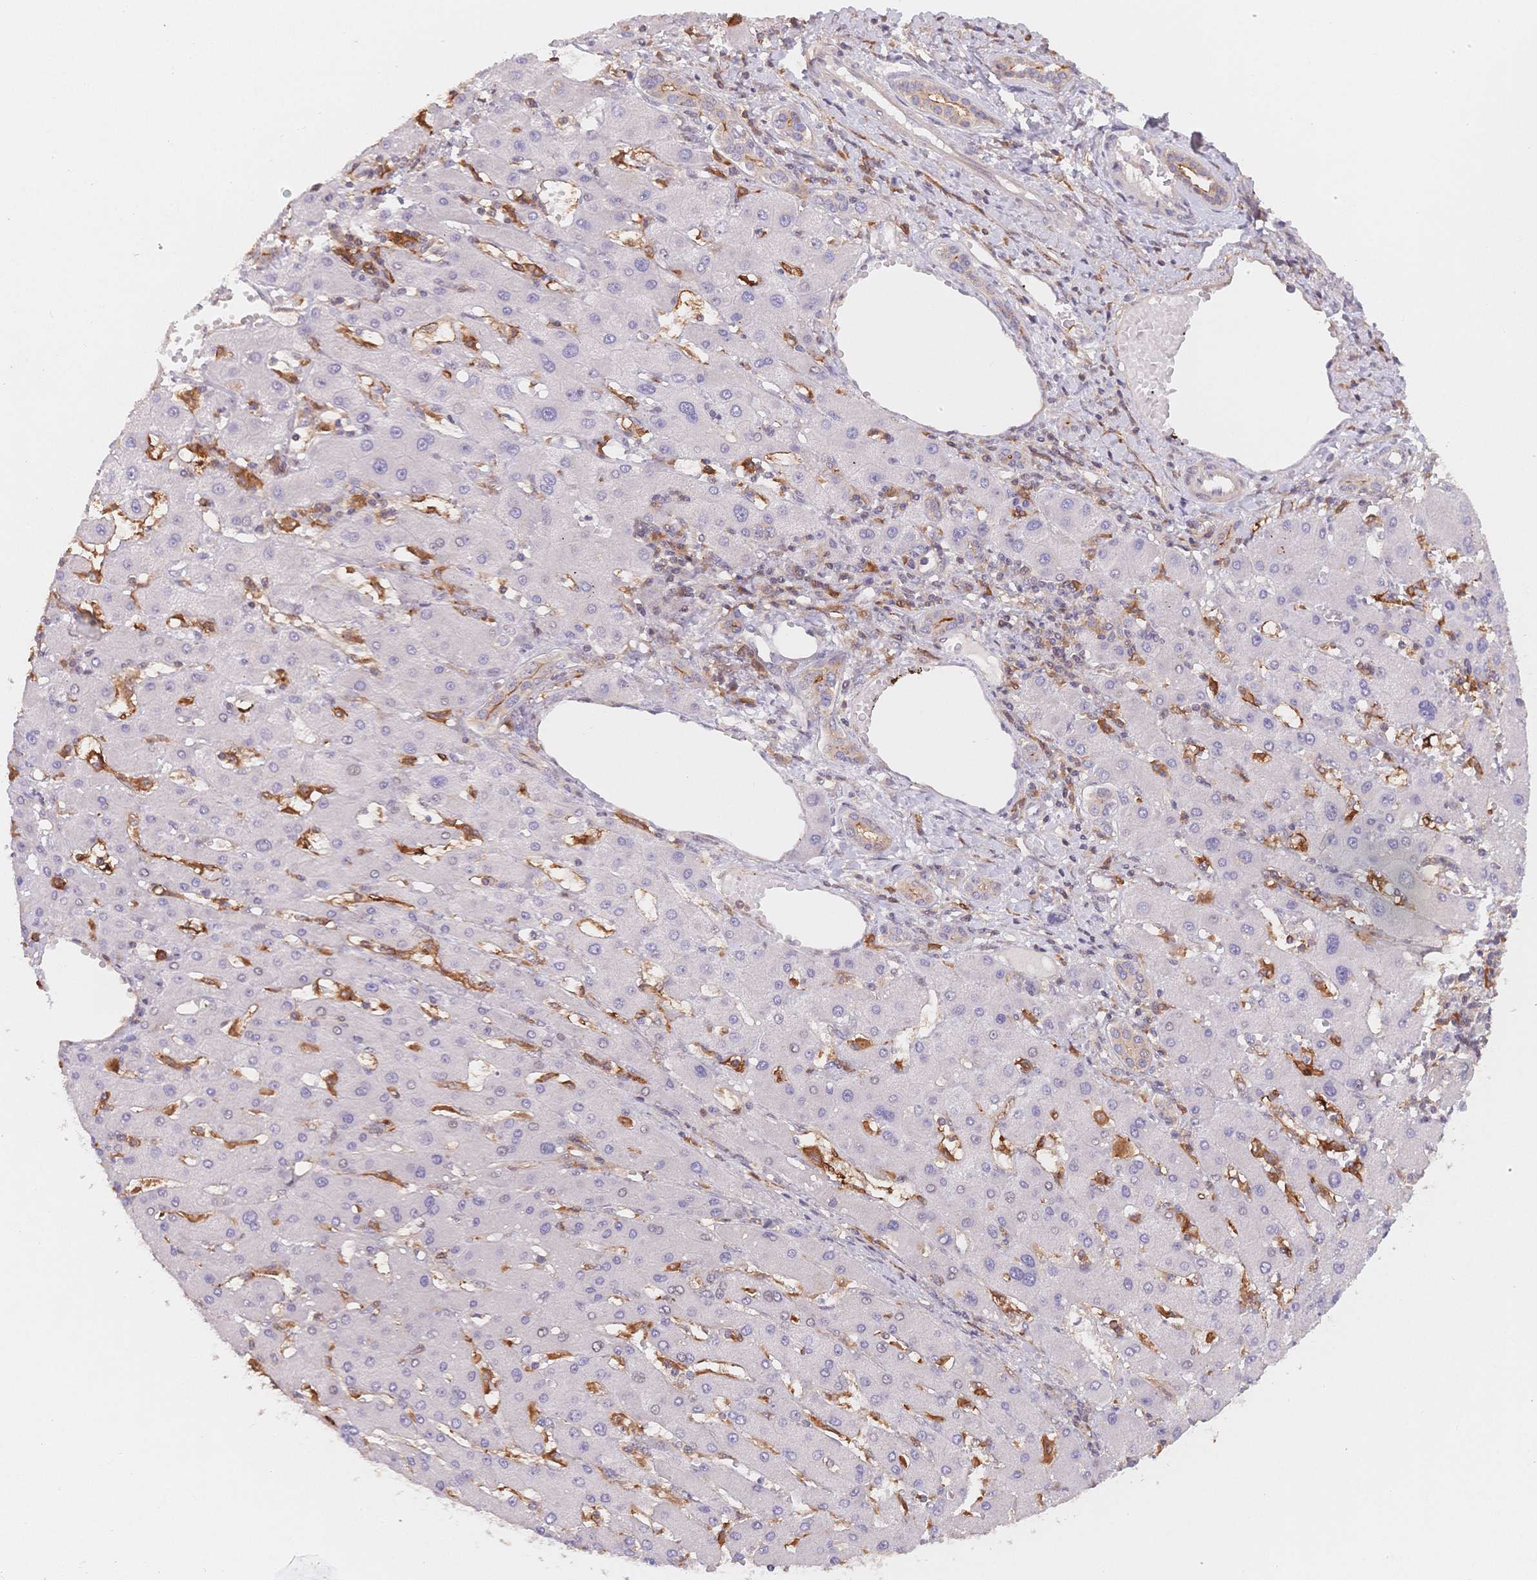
{"staining": {"intensity": "negative", "quantity": "none", "location": "none"}, "tissue": "liver cancer", "cell_type": "Tumor cells", "image_type": "cancer", "snomed": [{"axis": "morphology", "description": "Cholangiocarcinoma"}, {"axis": "topography", "description": "Liver"}], "caption": "A high-resolution histopathology image shows immunohistochemistry staining of liver cholangiocarcinoma, which reveals no significant positivity in tumor cells.", "gene": "C12orf75", "patient": {"sex": "male", "age": 59}}